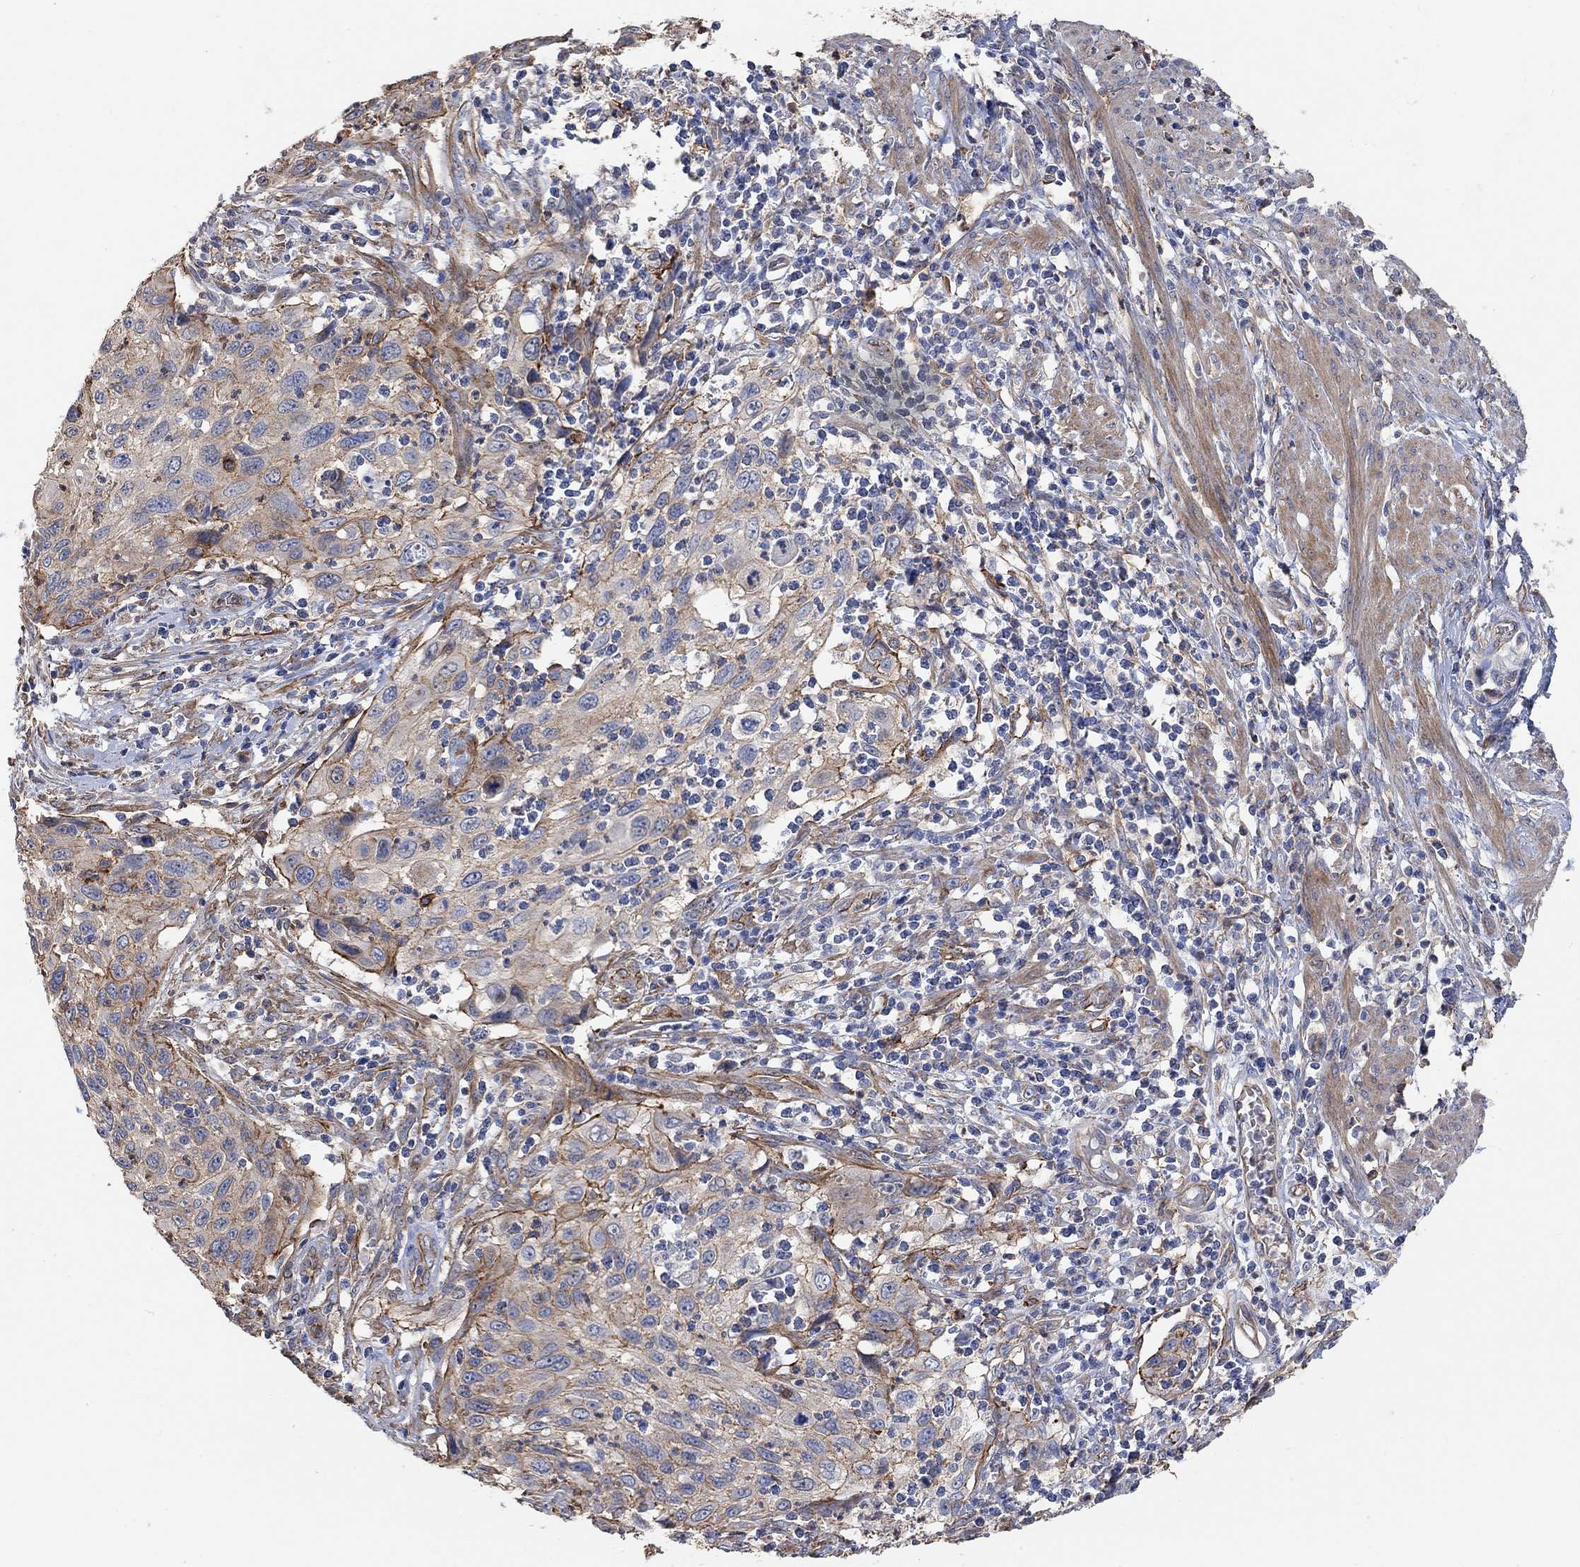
{"staining": {"intensity": "strong", "quantity": "<25%", "location": "cytoplasmic/membranous"}, "tissue": "cervical cancer", "cell_type": "Tumor cells", "image_type": "cancer", "snomed": [{"axis": "morphology", "description": "Squamous cell carcinoma, NOS"}, {"axis": "topography", "description": "Cervix"}], "caption": "Immunohistochemical staining of cervical cancer (squamous cell carcinoma) shows medium levels of strong cytoplasmic/membranous positivity in about <25% of tumor cells.", "gene": "SYT16", "patient": {"sex": "female", "age": 70}}